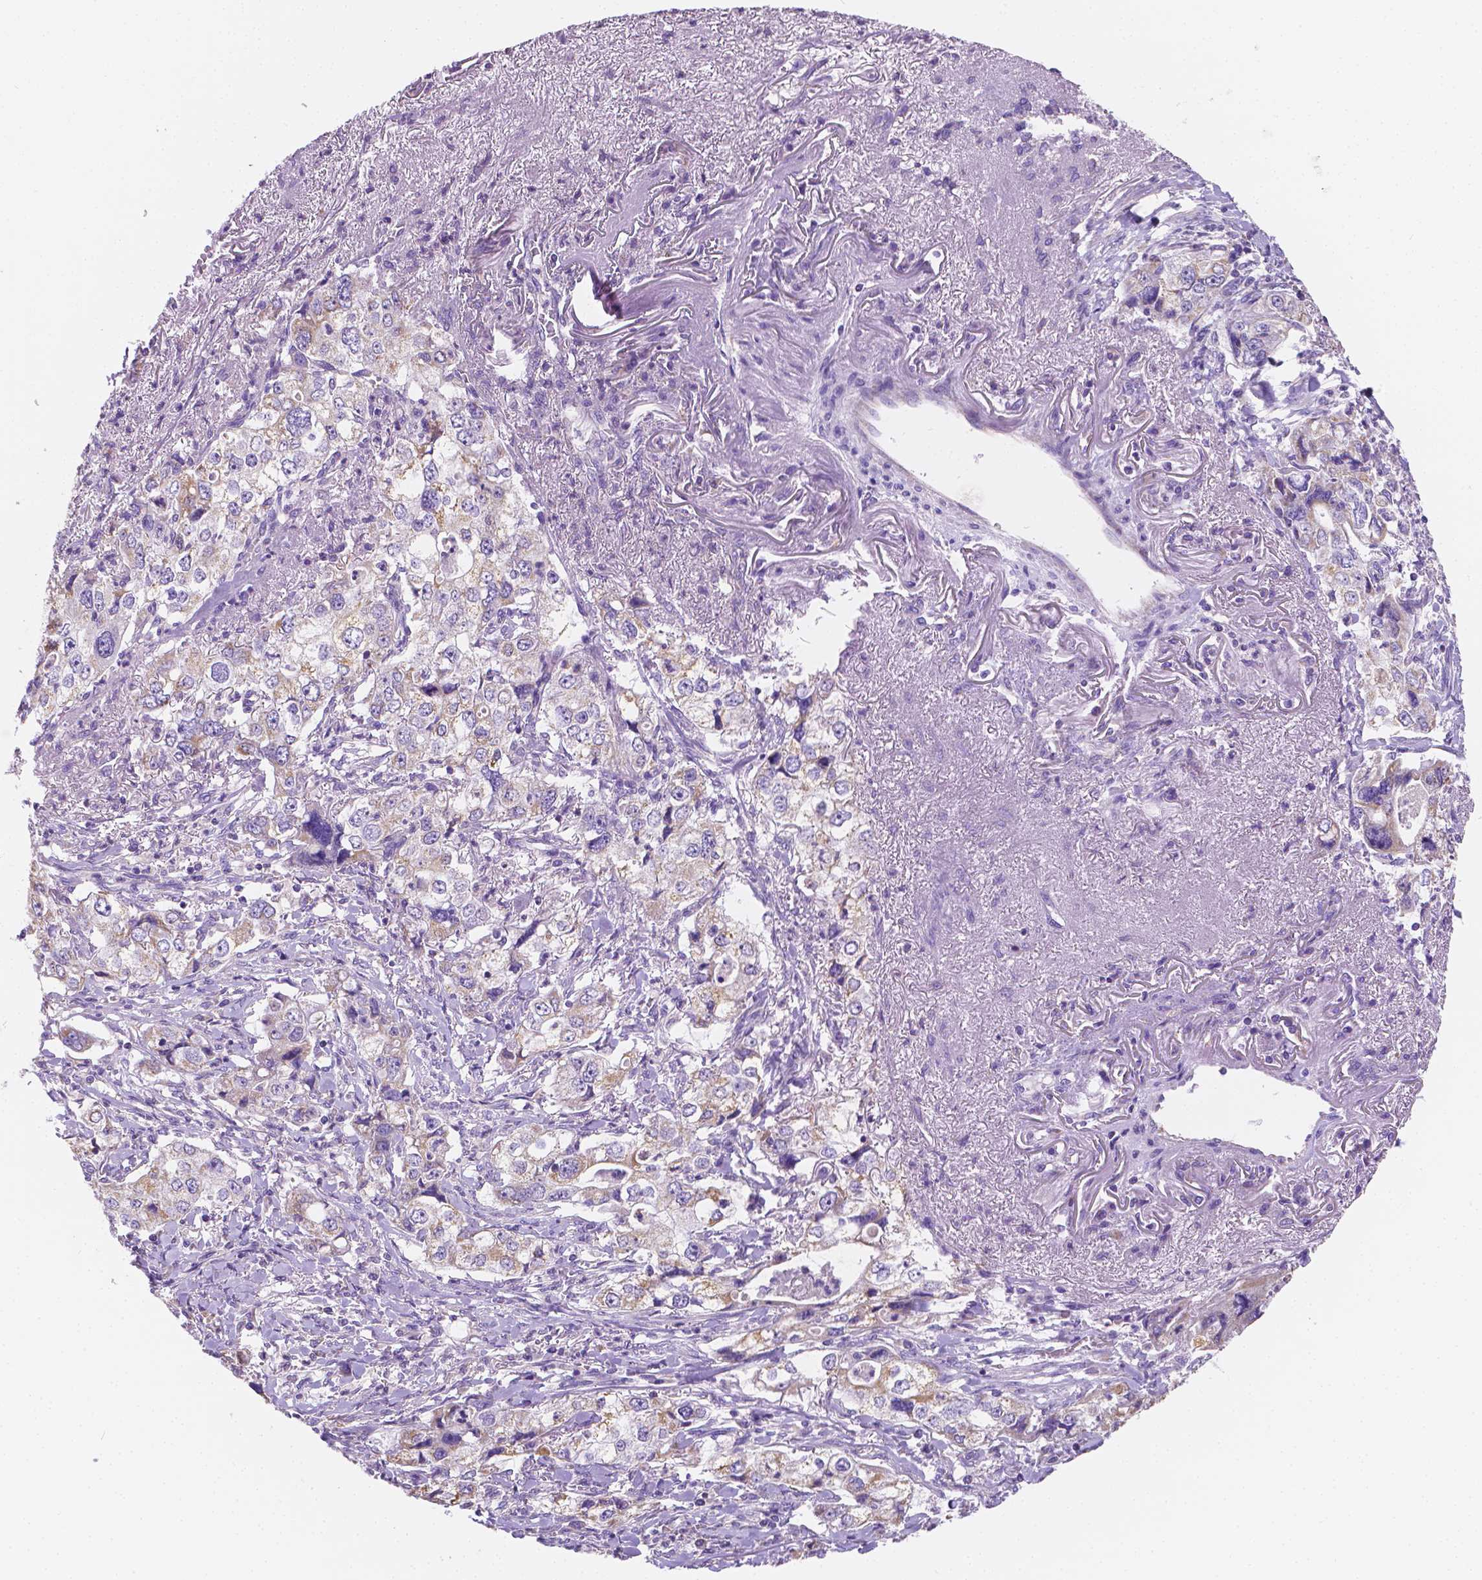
{"staining": {"intensity": "weak", "quantity": "<25%", "location": "cytoplasmic/membranous"}, "tissue": "stomach cancer", "cell_type": "Tumor cells", "image_type": "cancer", "snomed": [{"axis": "morphology", "description": "Adenocarcinoma, NOS"}, {"axis": "topography", "description": "Stomach, upper"}], "caption": "A high-resolution image shows IHC staining of stomach cancer, which reveals no significant positivity in tumor cells.", "gene": "TMEM130", "patient": {"sex": "male", "age": 75}}